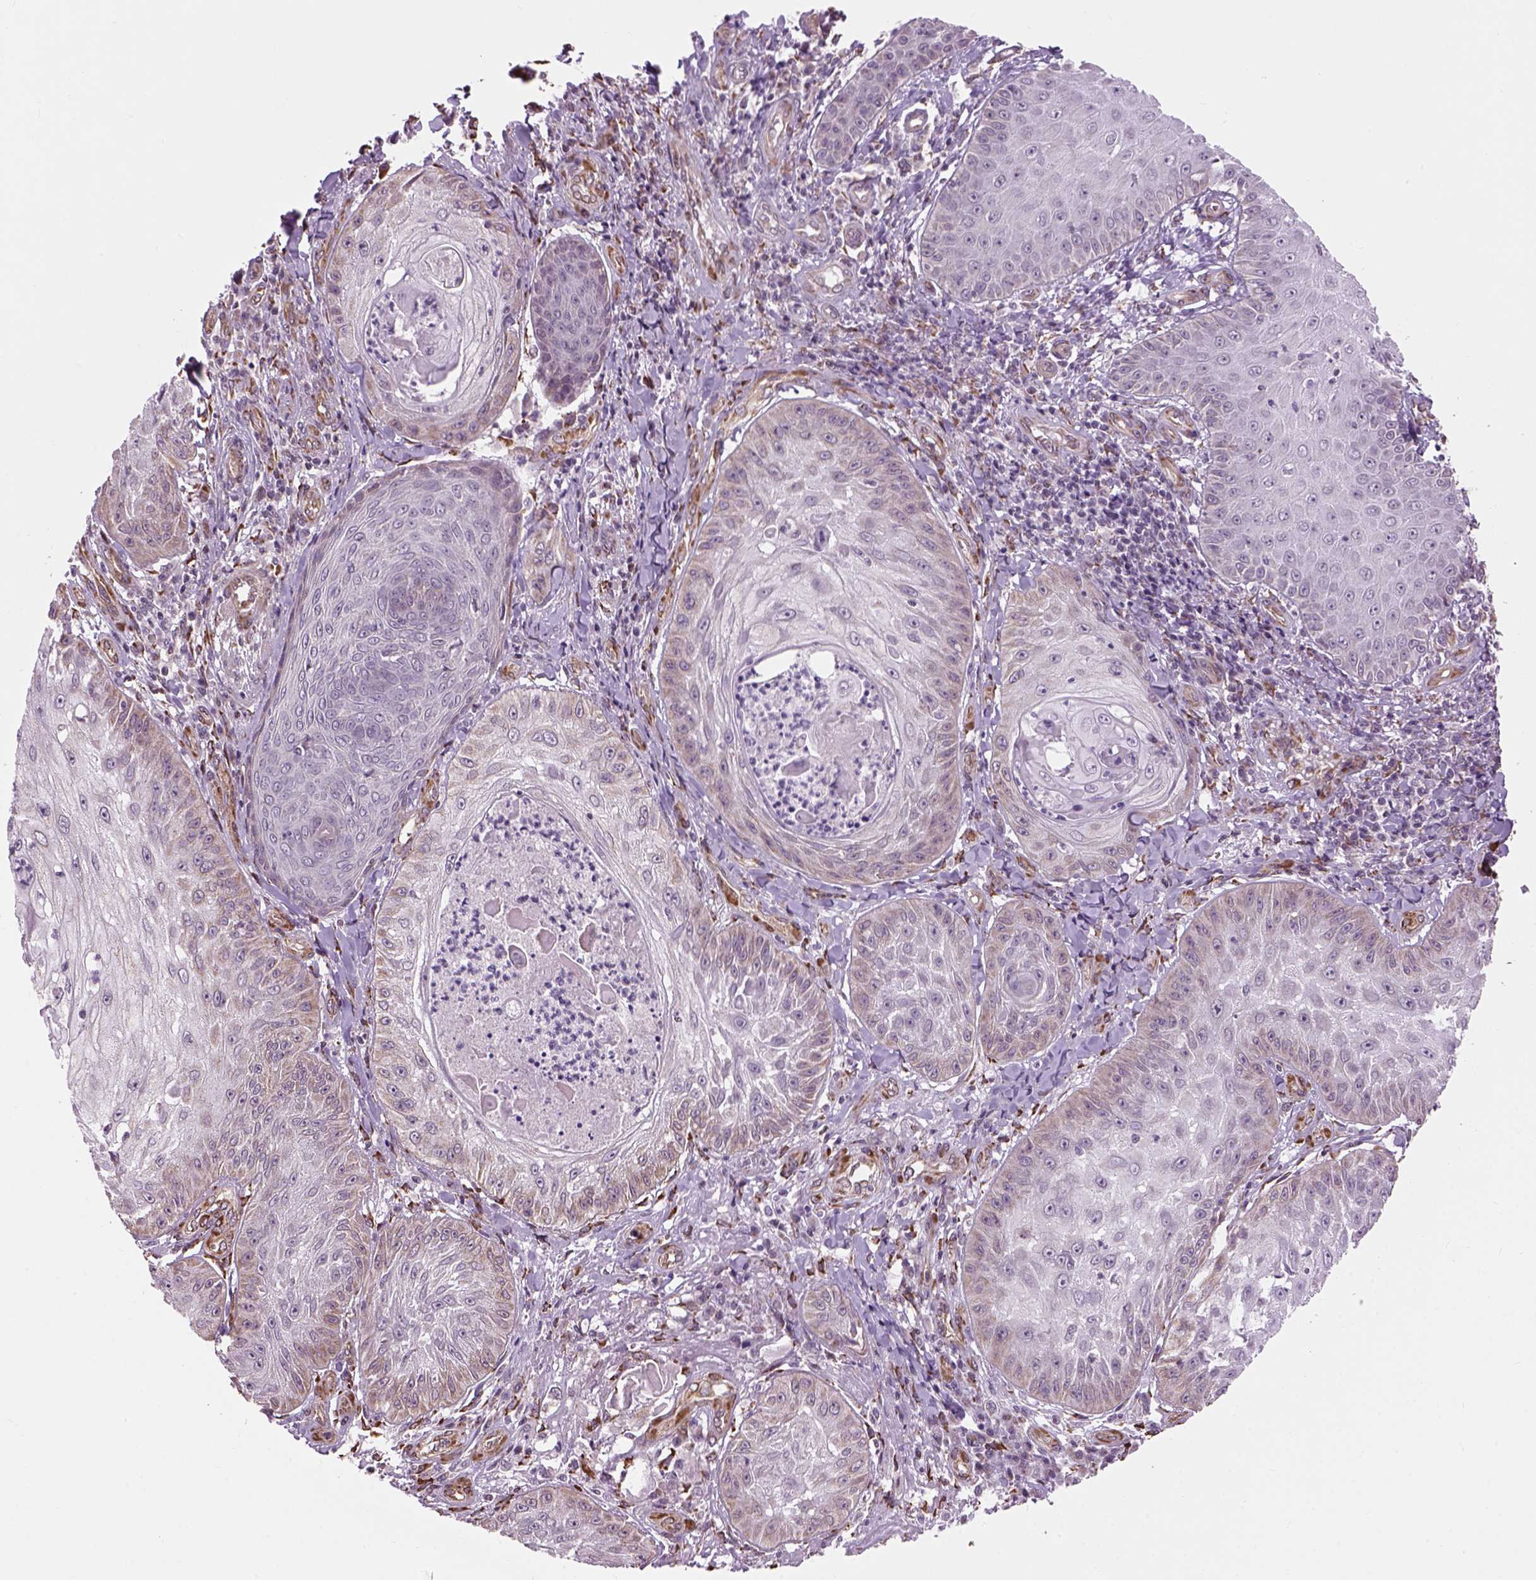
{"staining": {"intensity": "weak", "quantity": "<25%", "location": "cytoplasmic/membranous"}, "tissue": "skin cancer", "cell_type": "Tumor cells", "image_type": "cancer", "snomed": [{"axis": "morphology", "description": "Squamous cell carcinoma, NOS"}, {"axis": "topography", "description": "Skin"}], "caption": "DAB immunohistochemical staining of skin cancer shows no significant expression in tumor cells.", "gene": "XK", "patient": {"sex": "male", "age": 70}}